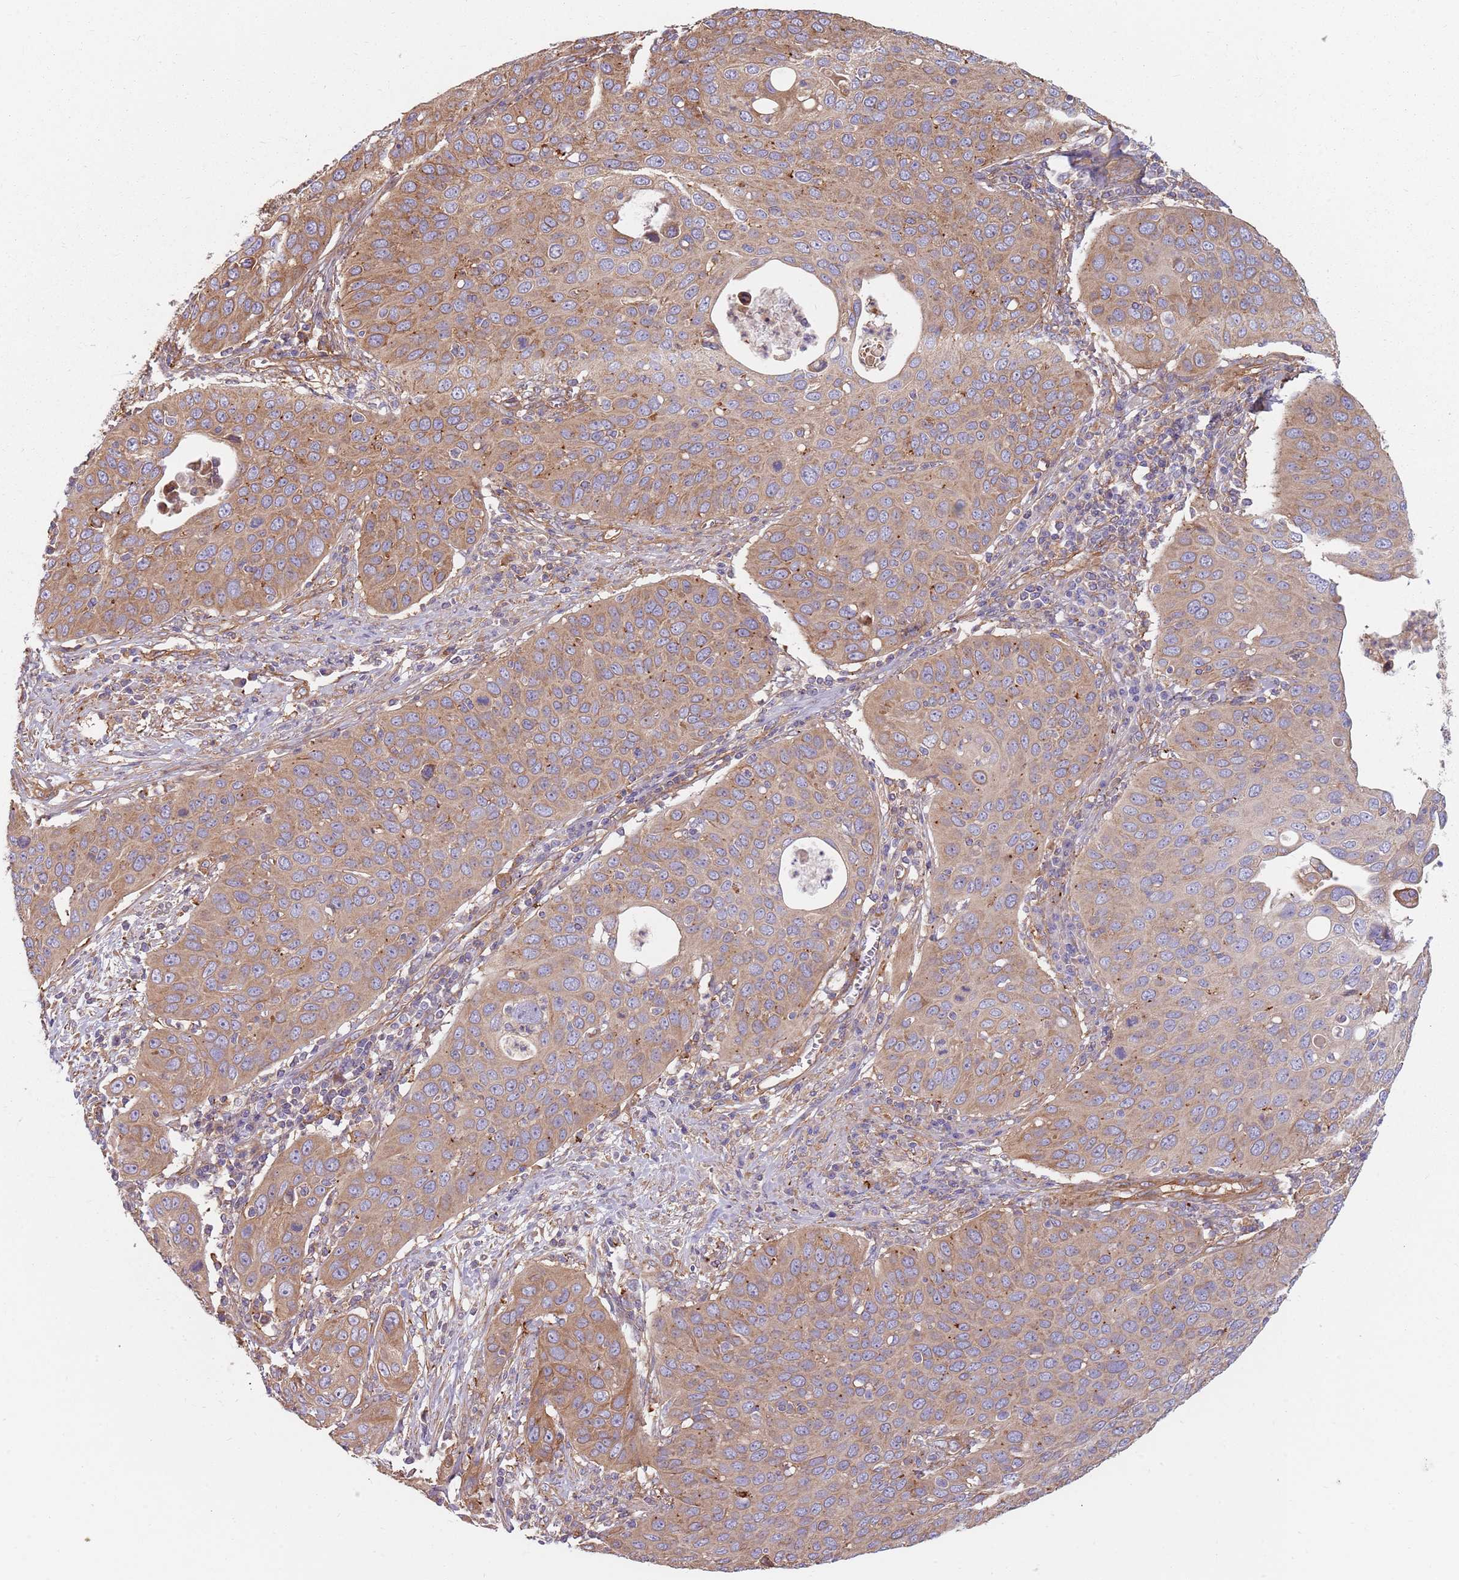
{"staining": {"intensity": "moderate", "quantity": "25%-75%", "location": "cytoplasmic/membranous"}, "tissue": "cervical cancer", "cell_type": "Tumor cells", "image_type": "cancer", "snomed": [{"axis": "morphology", "description": "Squamous cell carcinoma, NOS"}, {"axis": "topography", "description": "Cervix"}], "caption": "Human cervical squamous cell carcinoma stained with a protein marker displays moderate staining in tumor cells.", "gene": "SPDL1", "patient": {"sex": "female", "age": 36}}